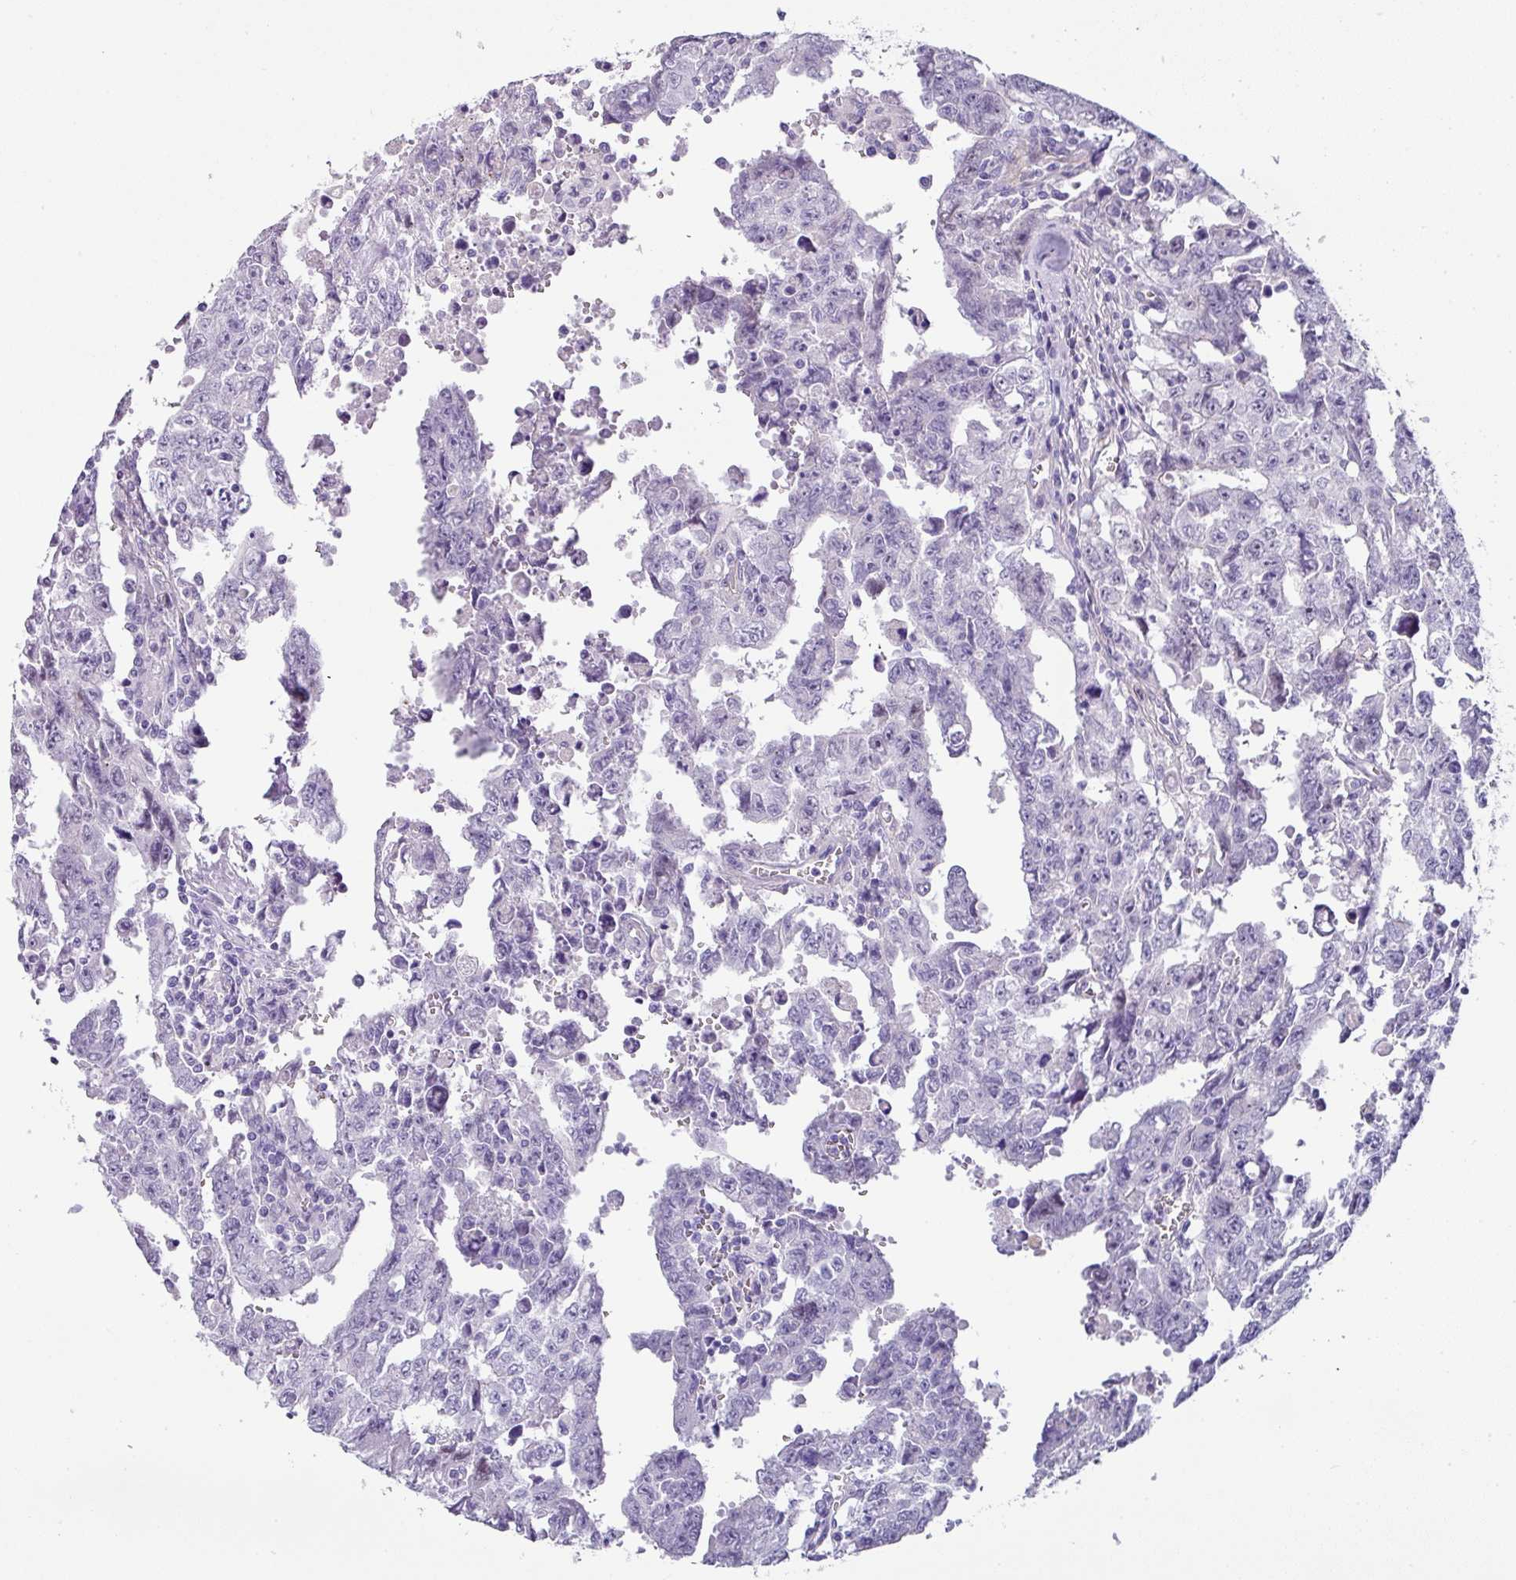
{"staining": {"intensity": "negative", "quantity": "none", "location": "none"}, "tissue": "testis cancer", "cell_type": "Tumor cells", "image_type": "cancer", "snomed": [{"axis": "morphology", "description": "Carcinoma, Embryonal, NOS"}, {"axis": "topography", "description": "Testis"}], "caption": "The micrograph reveals no staining of tumor cells in testis embryonal carcinoma.", "gene": "OR52N1", "patient": {"sex": "male", "age": 24}}